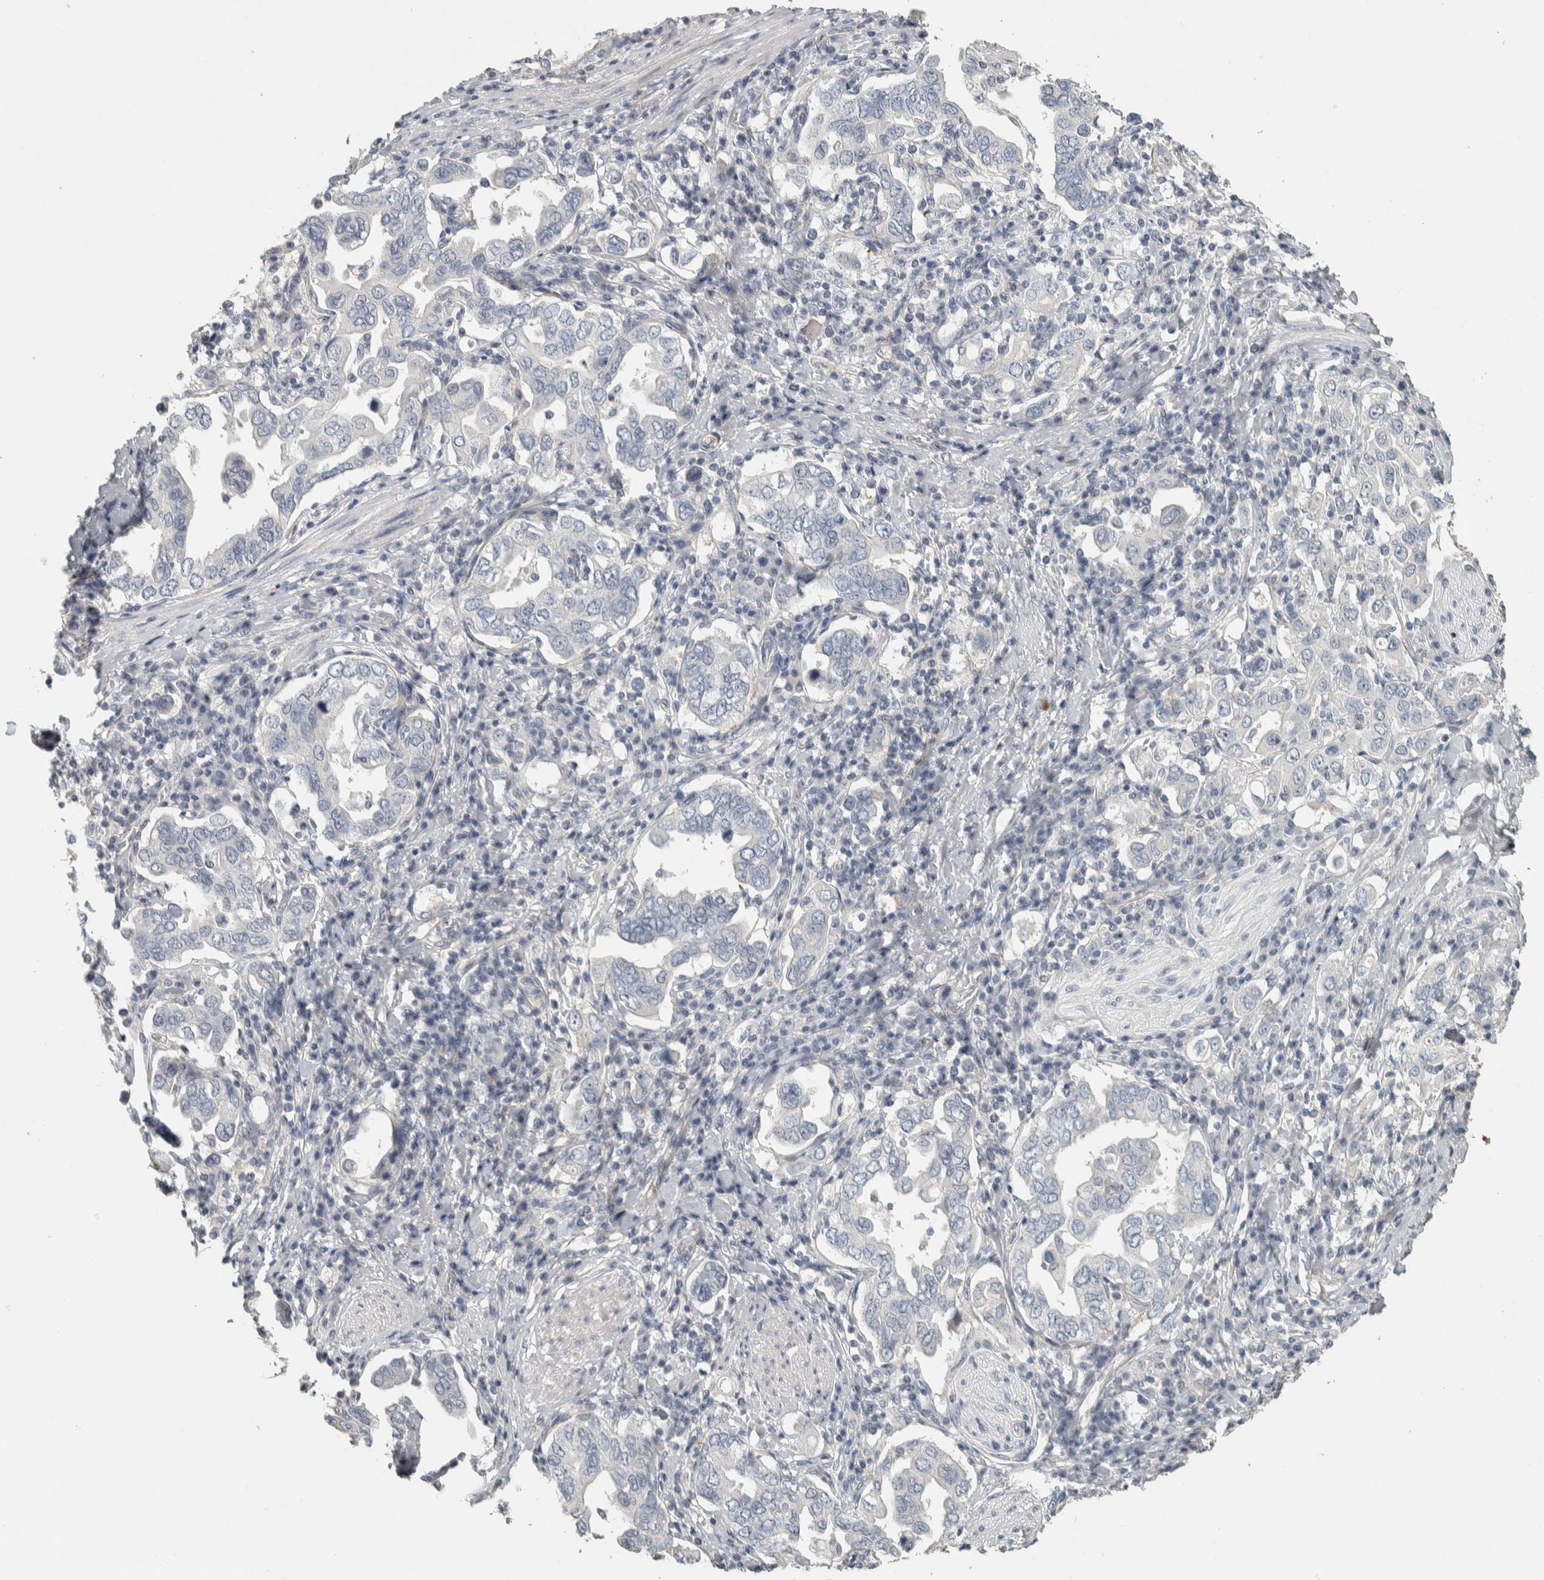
{"staining": {"intensity": "negative", "quantity": "none", "location": "none"}, "tissue": "stomach cancer", "cell_type": "Tumor cells", "image_type": "cancer", "snomed": [{"axis": "morphology", "description": "Adenocarcinoma, NOS"}, {"axis": "topography", "description": "Stomach, upper"}], "caption": "Photomicrograph shows no significant protein expression in tumor cells of stomach cancer (adenocarcinoma). (Stains: DAB (3,3'-diaminobenzidine) immunohistochemistry with hematoxylin counter stain, Microscopy: brightfield microscopy at high magnification).", "gene": "DCAF10", "patient": {"sex": "male", "age": 62}}